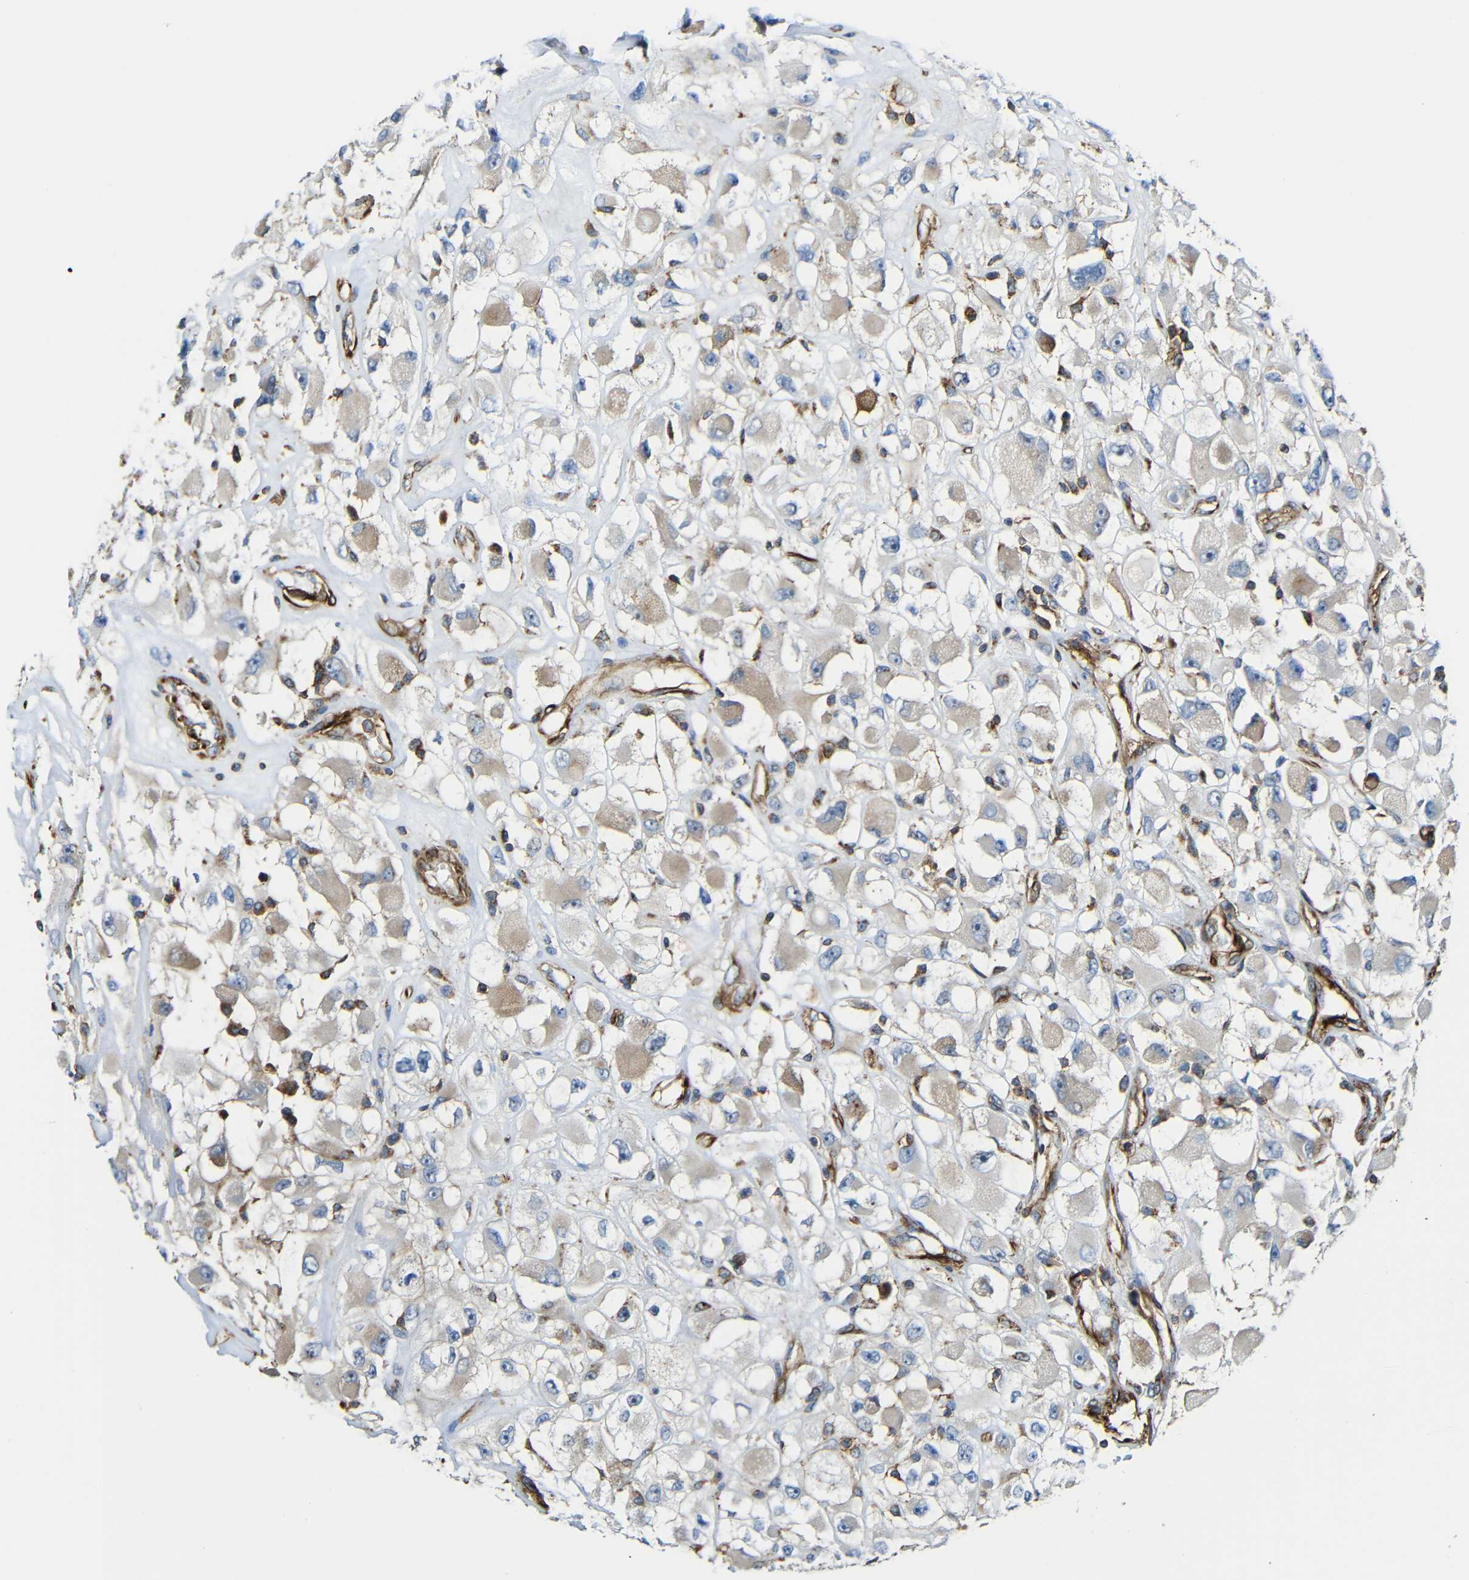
{"staining": {"intensity": "weak", "quantity": "25%-75%", "location": "cytoplasmic/membranous"}, "tissue": "renal cancer", "cell_type": "Tumor cells", "image_type": "cancer", "snomed": [{"axis": "morphology", "description": "Adenocarcinoma, NOS"}, {"axis": "topography", "description": "Kidney"}], "caption": "Weak cytoplasmic/membranous staining for a protein is appreciated in about 25%-75% of tumor cells of adenocarcinoma (renal) using immunohistochemistry.", "gene": "IGSF10", "patient": {"sex": "female", "age": 52}}